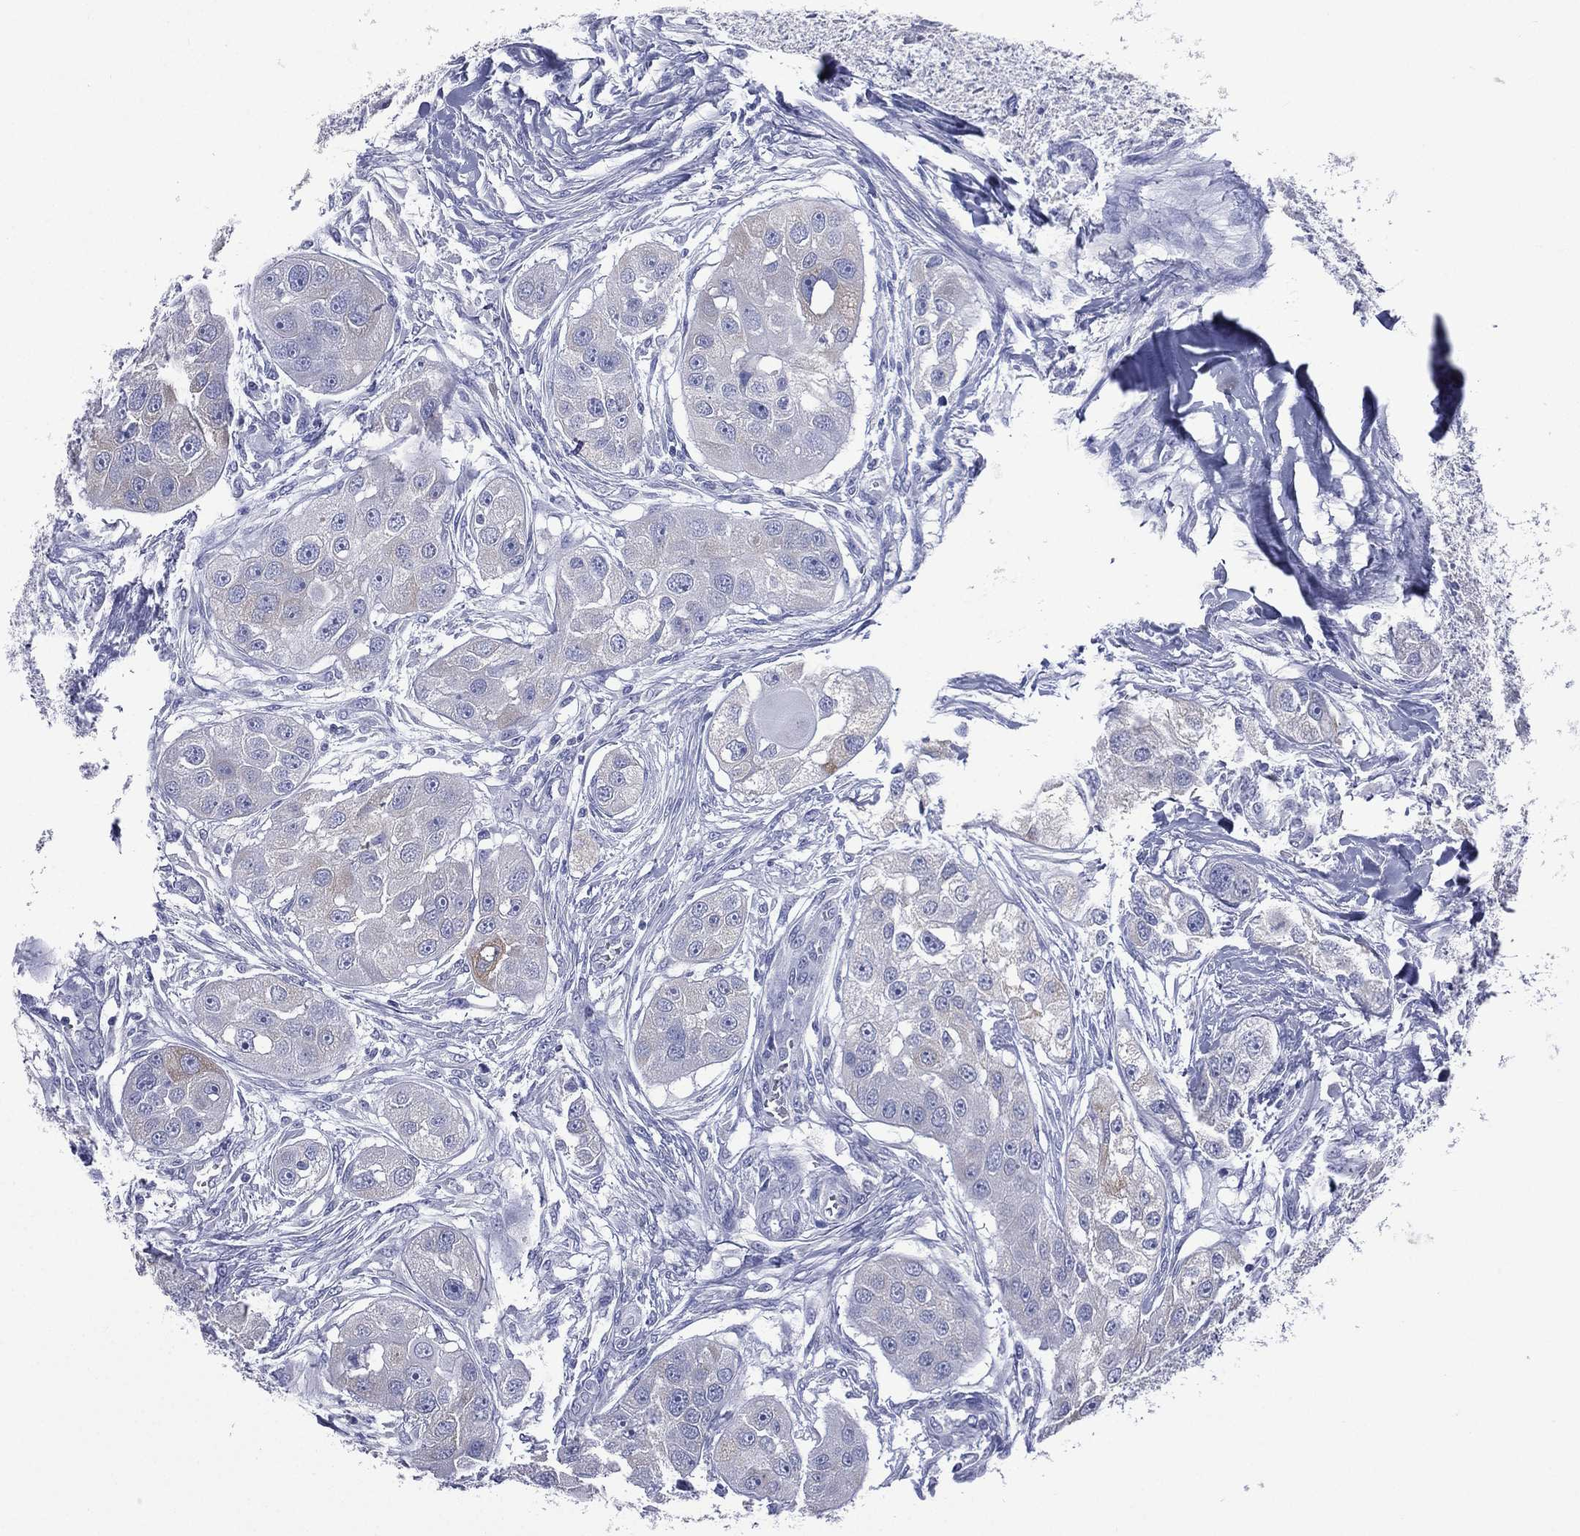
{"staining": {"intensity": "moderate", "quantity": "<25%", "location": "cytoplasmic/membranous"}, "tissue": "head and neck cancer", "cell_type": "Tumor cells", "image_type": "cancer", "snomed": [{"axis": "morphology", "description": "Normal tissue, NOS"}, {"axis": "morphology", "description": "Squamous cell carcinoma, NOS"}, {"axis": "topography", "description": "Skeletal muscle"}, {"axis": "topography", "description": "Head-Neck"}], "caption": "Moderate cytoplasmic/membranous staining is seen in approximately <25% of tumor cells in head and neck cancer (squamous cell carcinoma). (Brightfield microscopy of DAB IHC at high magnification).", "gene": "CES2", "patient": {"sex": "male", "age": 51}}